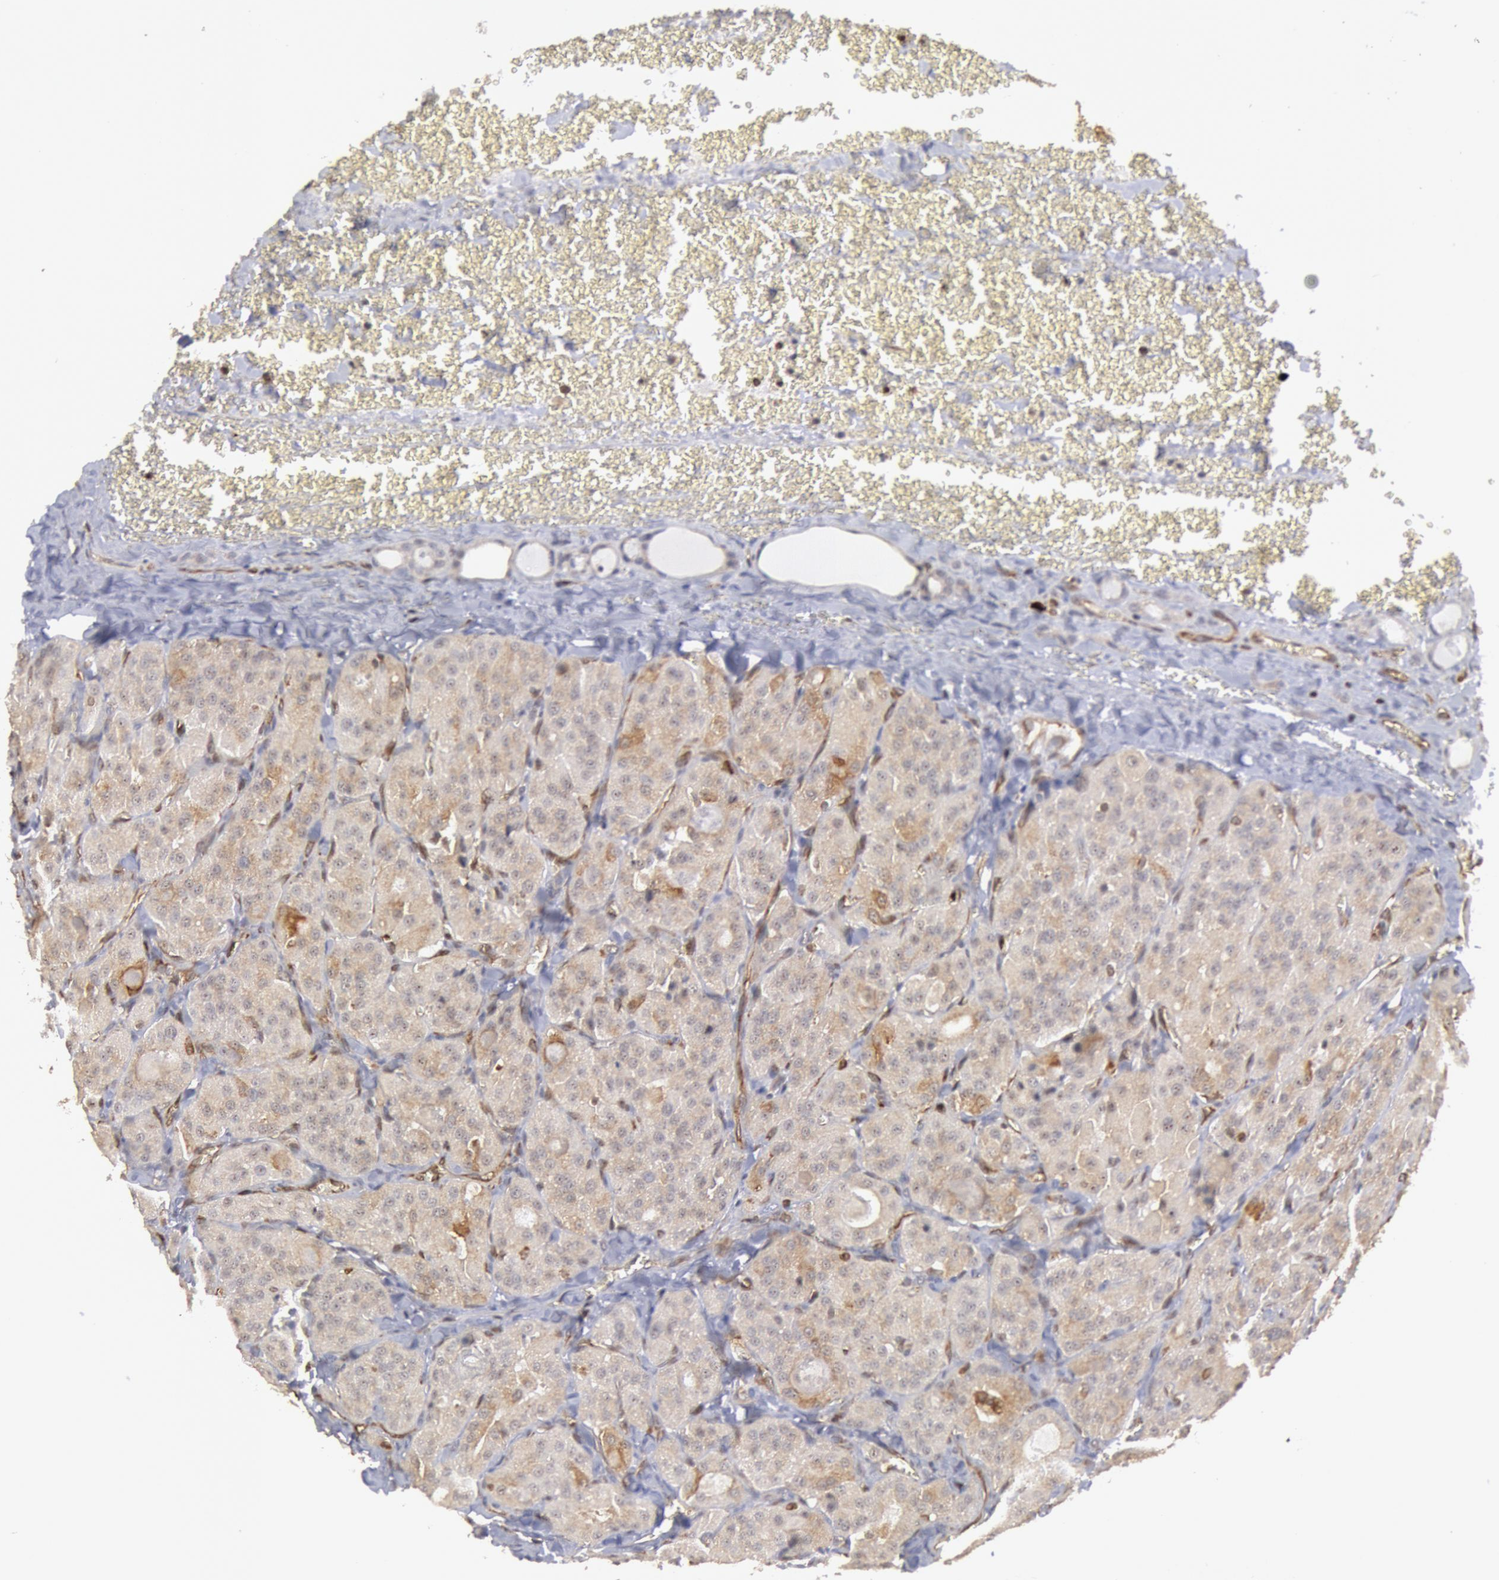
{"staining": {"intensity": "negative", "quantity": "none", "location": "none"}, "tissue": "thyroid cancer", "cell_type": "Tumor cells", "image_type": "cancer", "snomed": [{"axis": "morphology", "description": "Carcinoma, NOS"}, {"axis": "topography", "description": "Thyroid gland"}], "caption": "IHC histopathology image of thyroid cancer (carcinoma) stained for a protein (brown), which demonstrates no positivity in tumor cells.", "gene": "TAP2", "patient": {"sex": "male", "age": 76}}